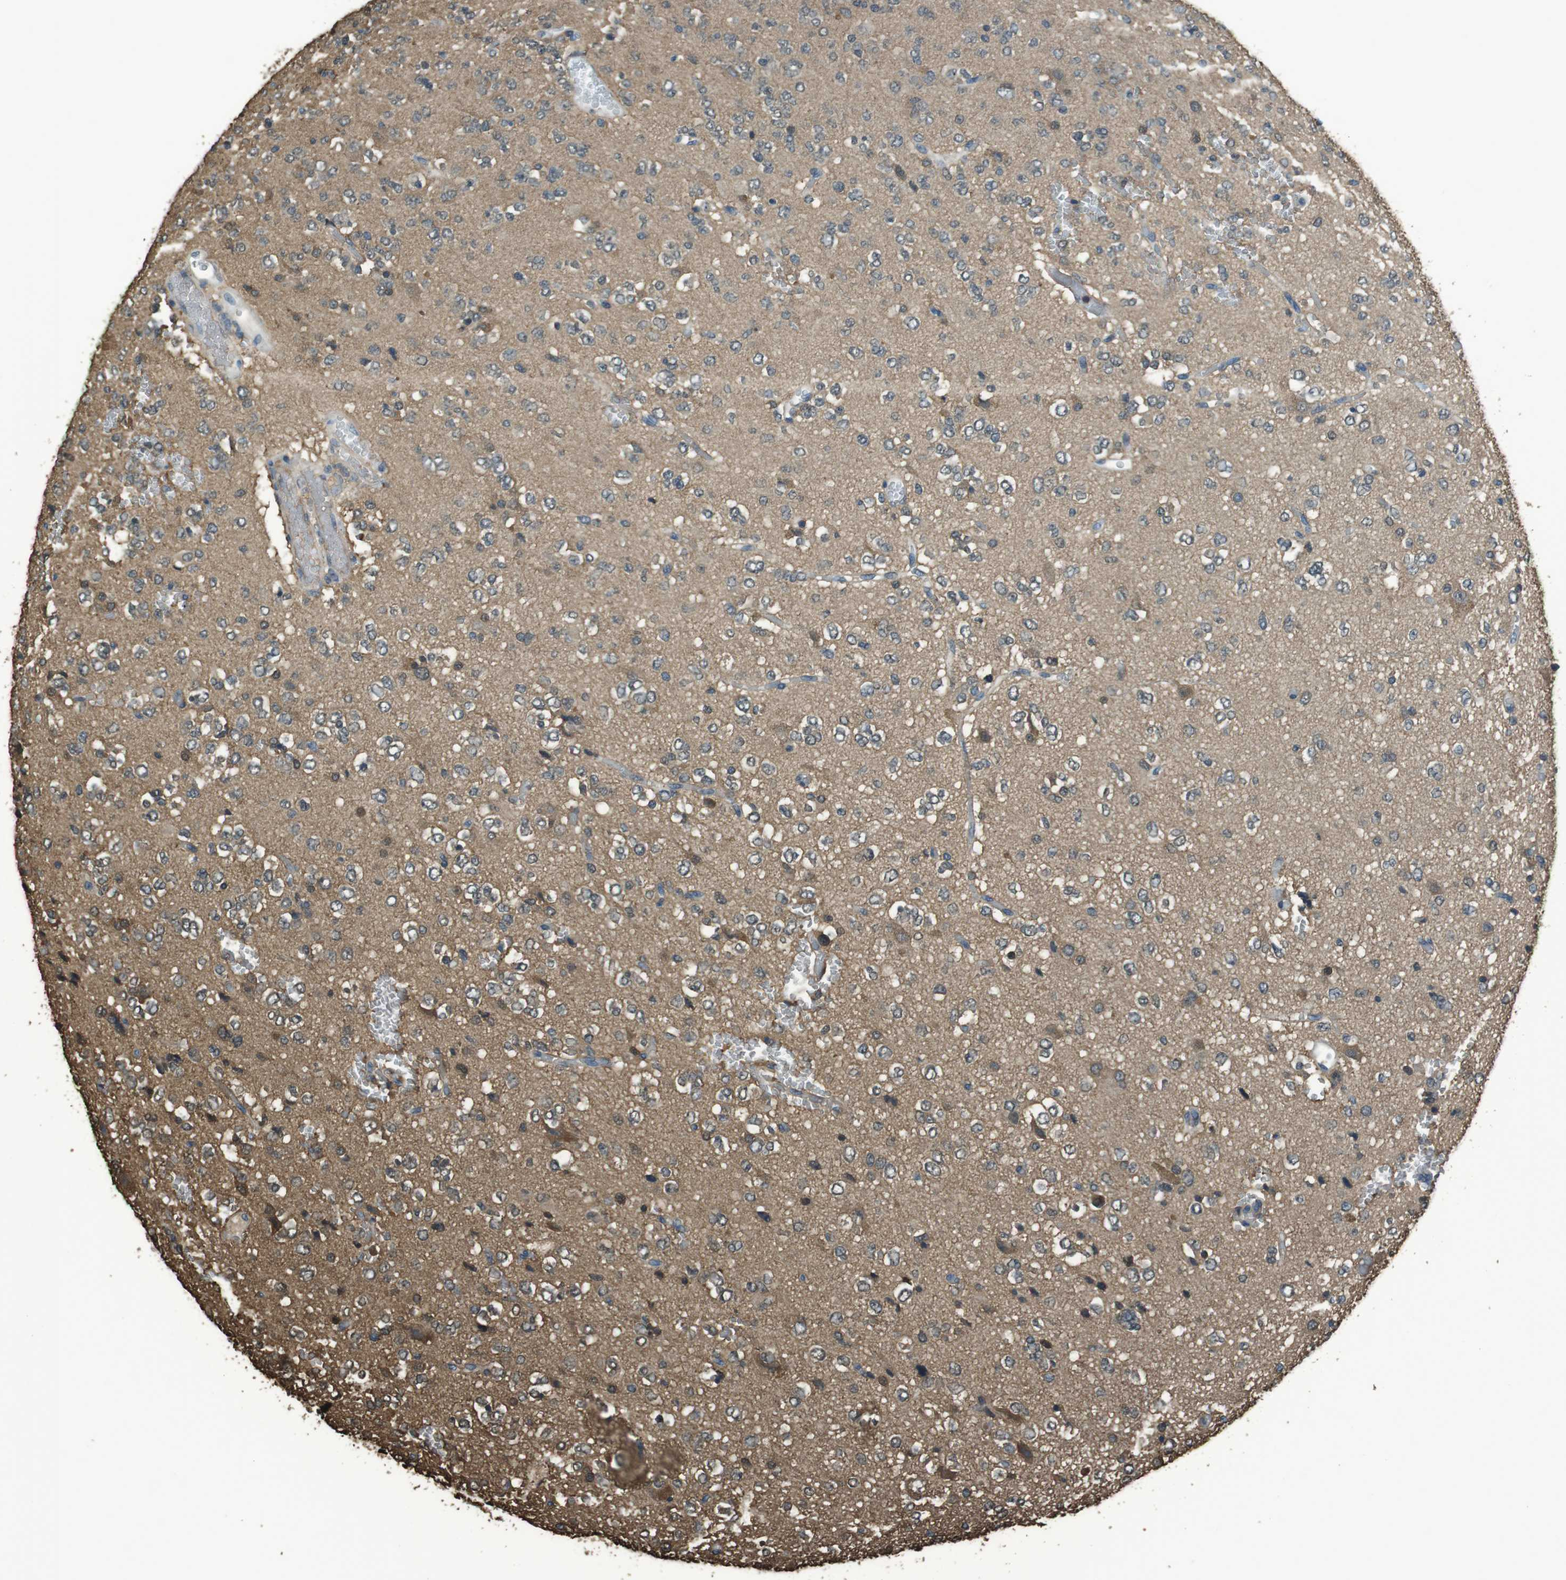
{"staining": {"intensity": "weak", "quantity": "<25%", "location": "cytoplasmic/membranous,nuclear"}, "tissue": "glioma", "cell_type": "Tumor cells", "image_type": "cancer", "snomed": [{"axis": "morphology", "description": "Glioma, malignant, Low grade"}, {"axis": "topography", "description": "Brain"}], "caption": "Protein analysis of glioma displays no significant staining in tumor cells. Nuclei are stained in blue.", "gene": "TWSG1", "patient": {"sex": "male", "age": 38}}